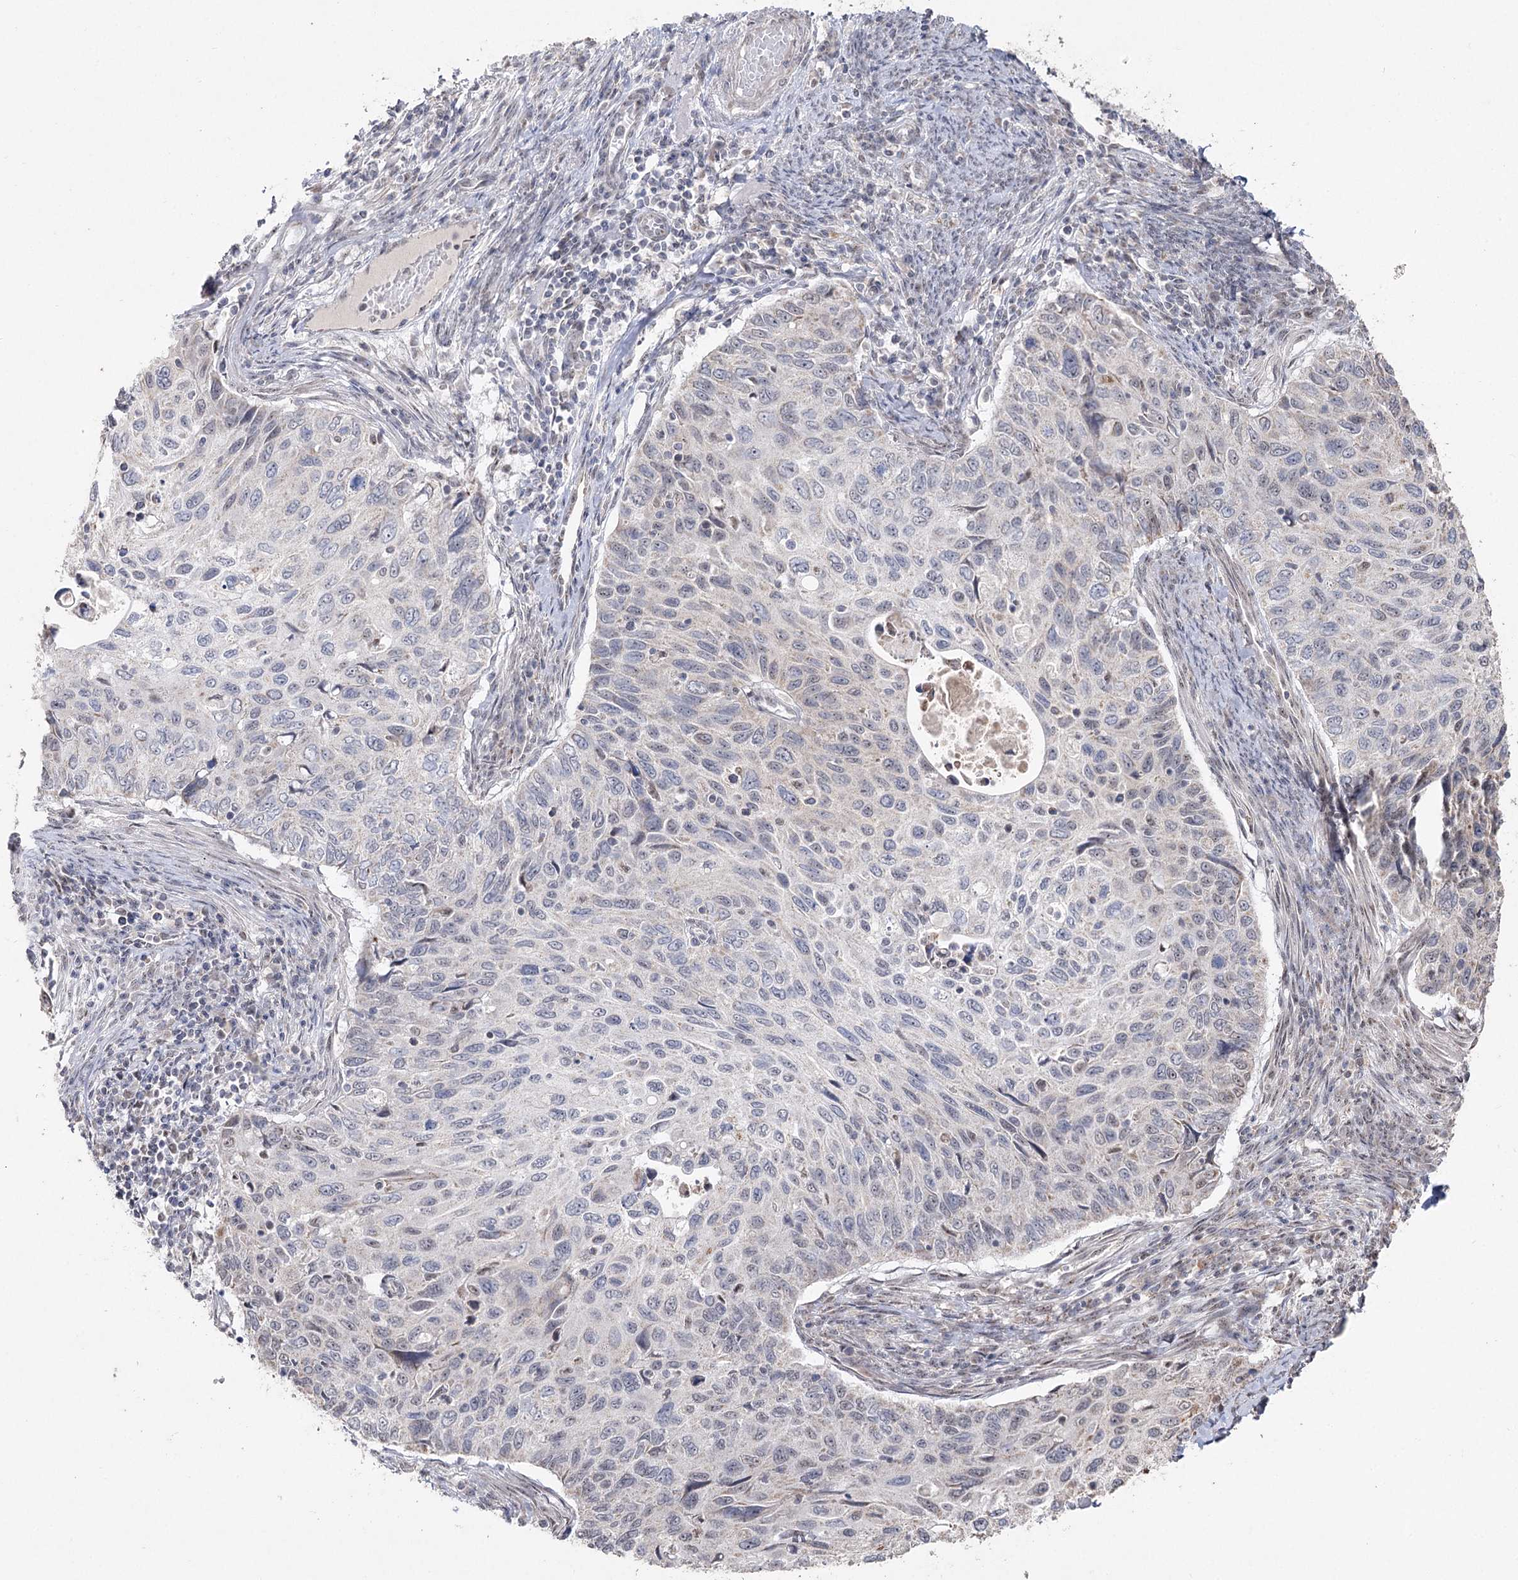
{"staining": {"intensity": "negative", "quantity": "none", "location": "none"}, "tissue": "cervical cancer", "cell_type": "Tumor cells", "image_type": "cancer", "snomed": [{"axis": "morphology", "description": "Squamous cell carcinoma, NOS"}, {"axis": "topography", "description": "Cervix"}], "caption": "High magnification brightfield microscopy of cervical cancer stained with DAB (3,3'-diaminobenzidine) (brown) and counterstained with hematoxylin (blue): tumor cells show no significant staining. (DAB (3,3'-diaminobenzidine) immunohistochemistry with hematoxylin counter stain).", "gene": "RUFY4", "patient": {"sex": "female", "age": 70}}